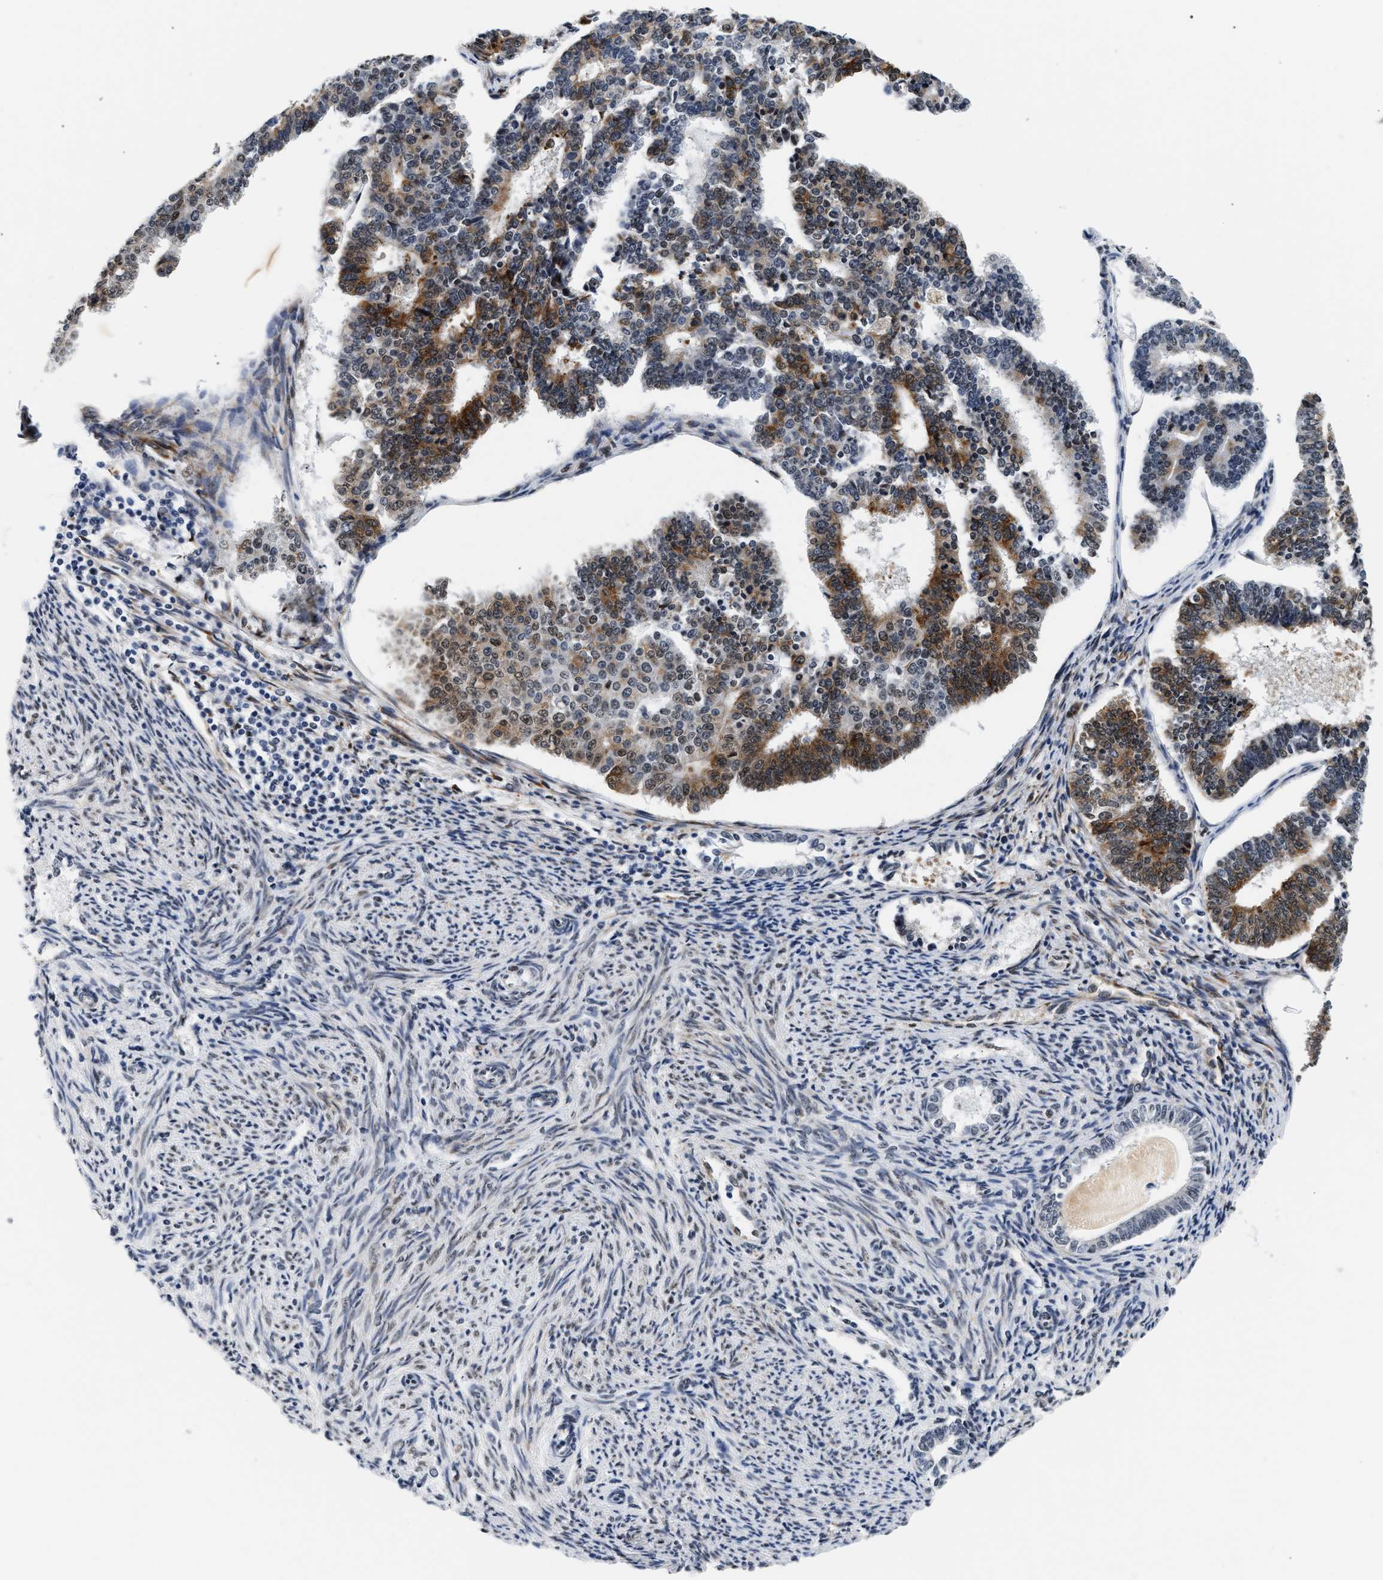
{"staining": {"intensity": "moderate", "quantity": "25%-75%", "location": "cytoplasmic/membranous"}, "tissue": "endometrial cancer", "cell_type": "Tumor cells", "image_type": "cancer", "snomed": [{"axis": "morphology", "description": "Adenocarcinoma, NOS"}, {"axis": "topography", "description": "Endometrium"}], "caption": "A brown stain highlights moderate cytoplasmic/membranous positivity of a protein in endometrial adenocarcinoma tumor cells.", "gene": "THOC1", "patient": {"sex": "female", "age": 70}}